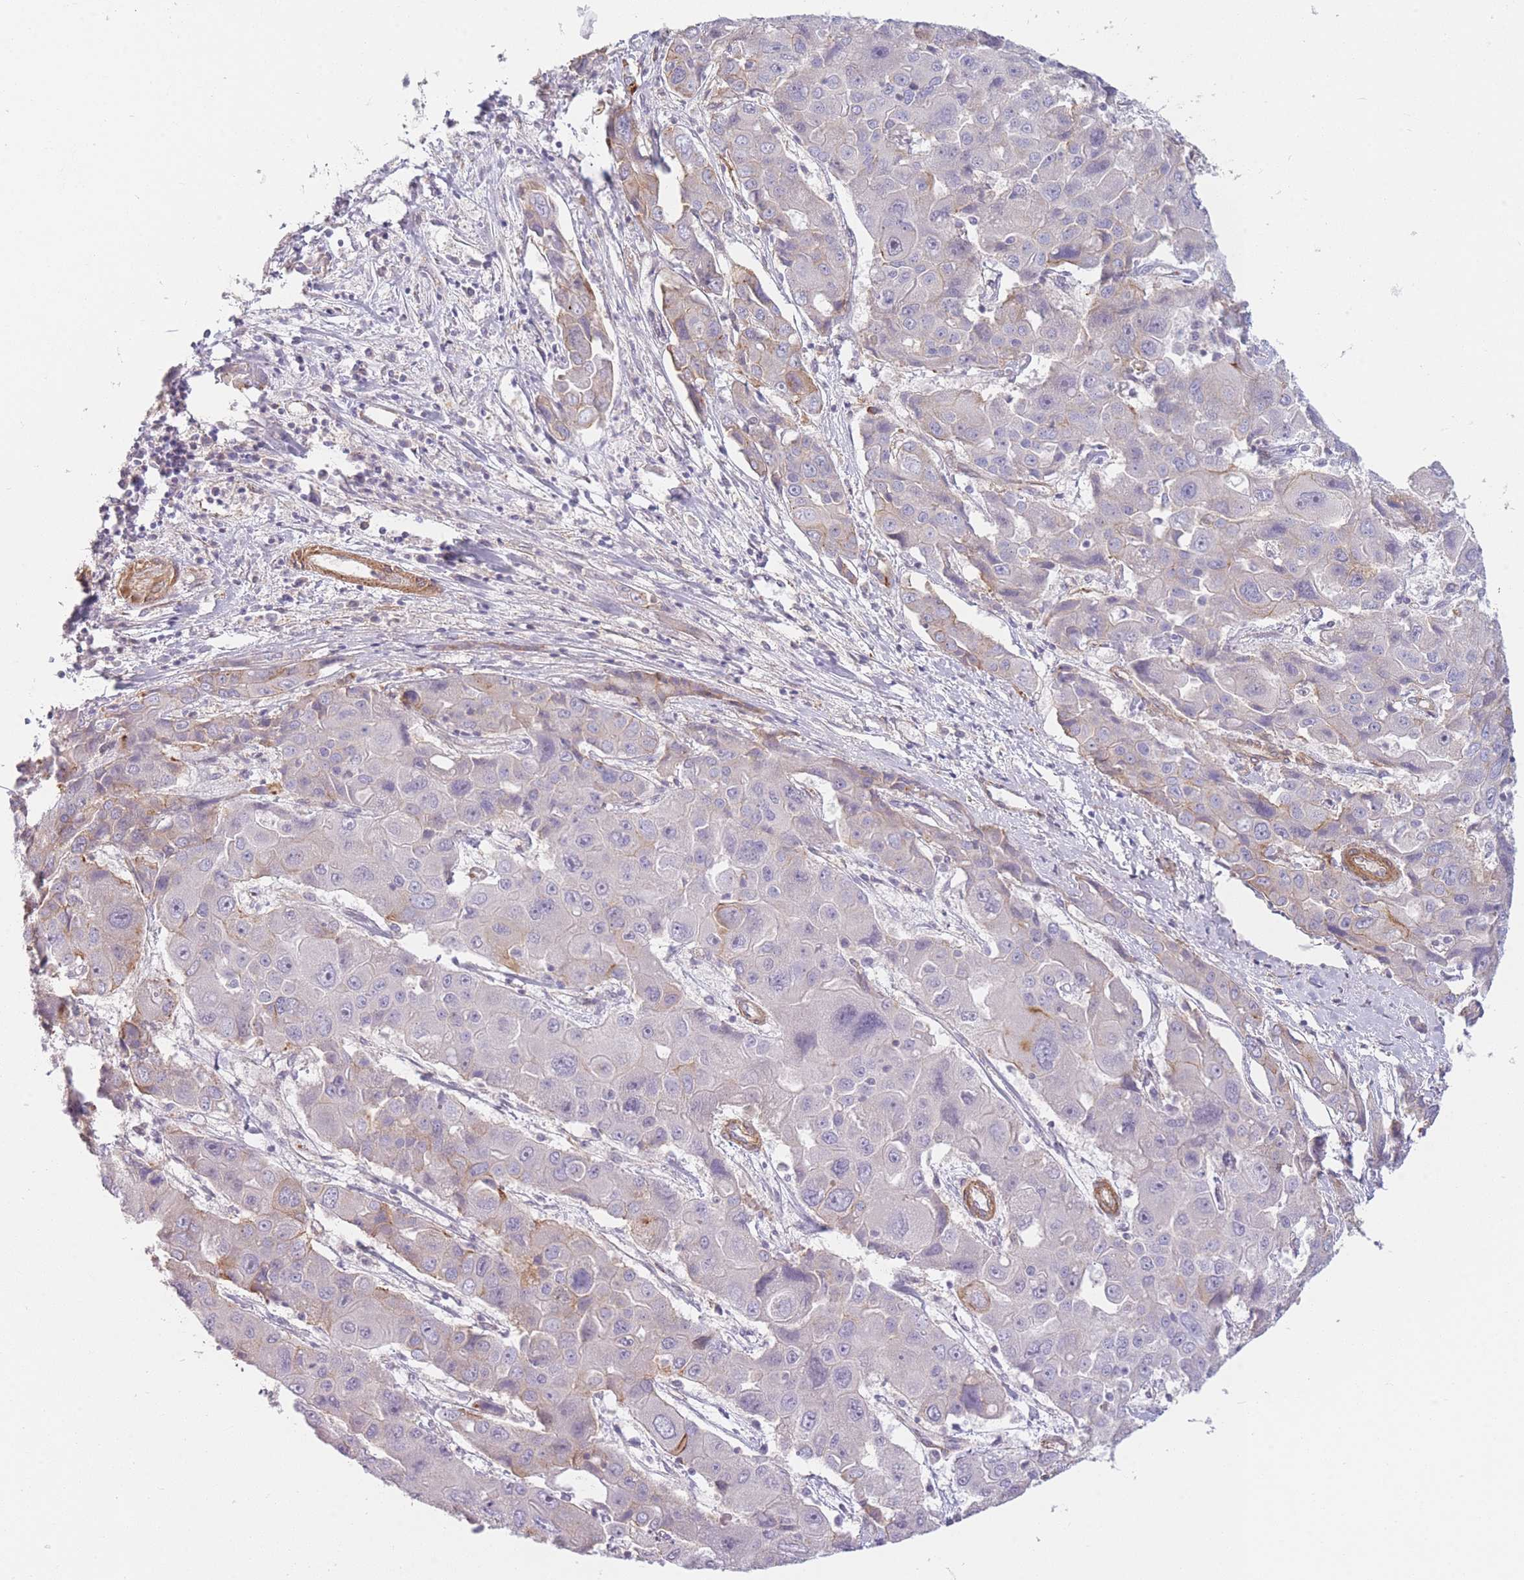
{"staining": {"intensity": "weak", "quantity": "<25%", "location": "cytoplasmic/membranous"}, "tissue": "liver cancer", "cell_type": "Tumor cells", "image_type": "cancer", "snomed": [{"axis": "morphology", "description": "Cholangiocarcinoma"}, {"axis": "topography", "description": "Liver"}], "caption": "Protein analysis of liver cholangiocarcinoma exhibits no significant expression in tumor cells.", "gene": "SLC7A6", "patient": {"sex": "male", "age": 67}}